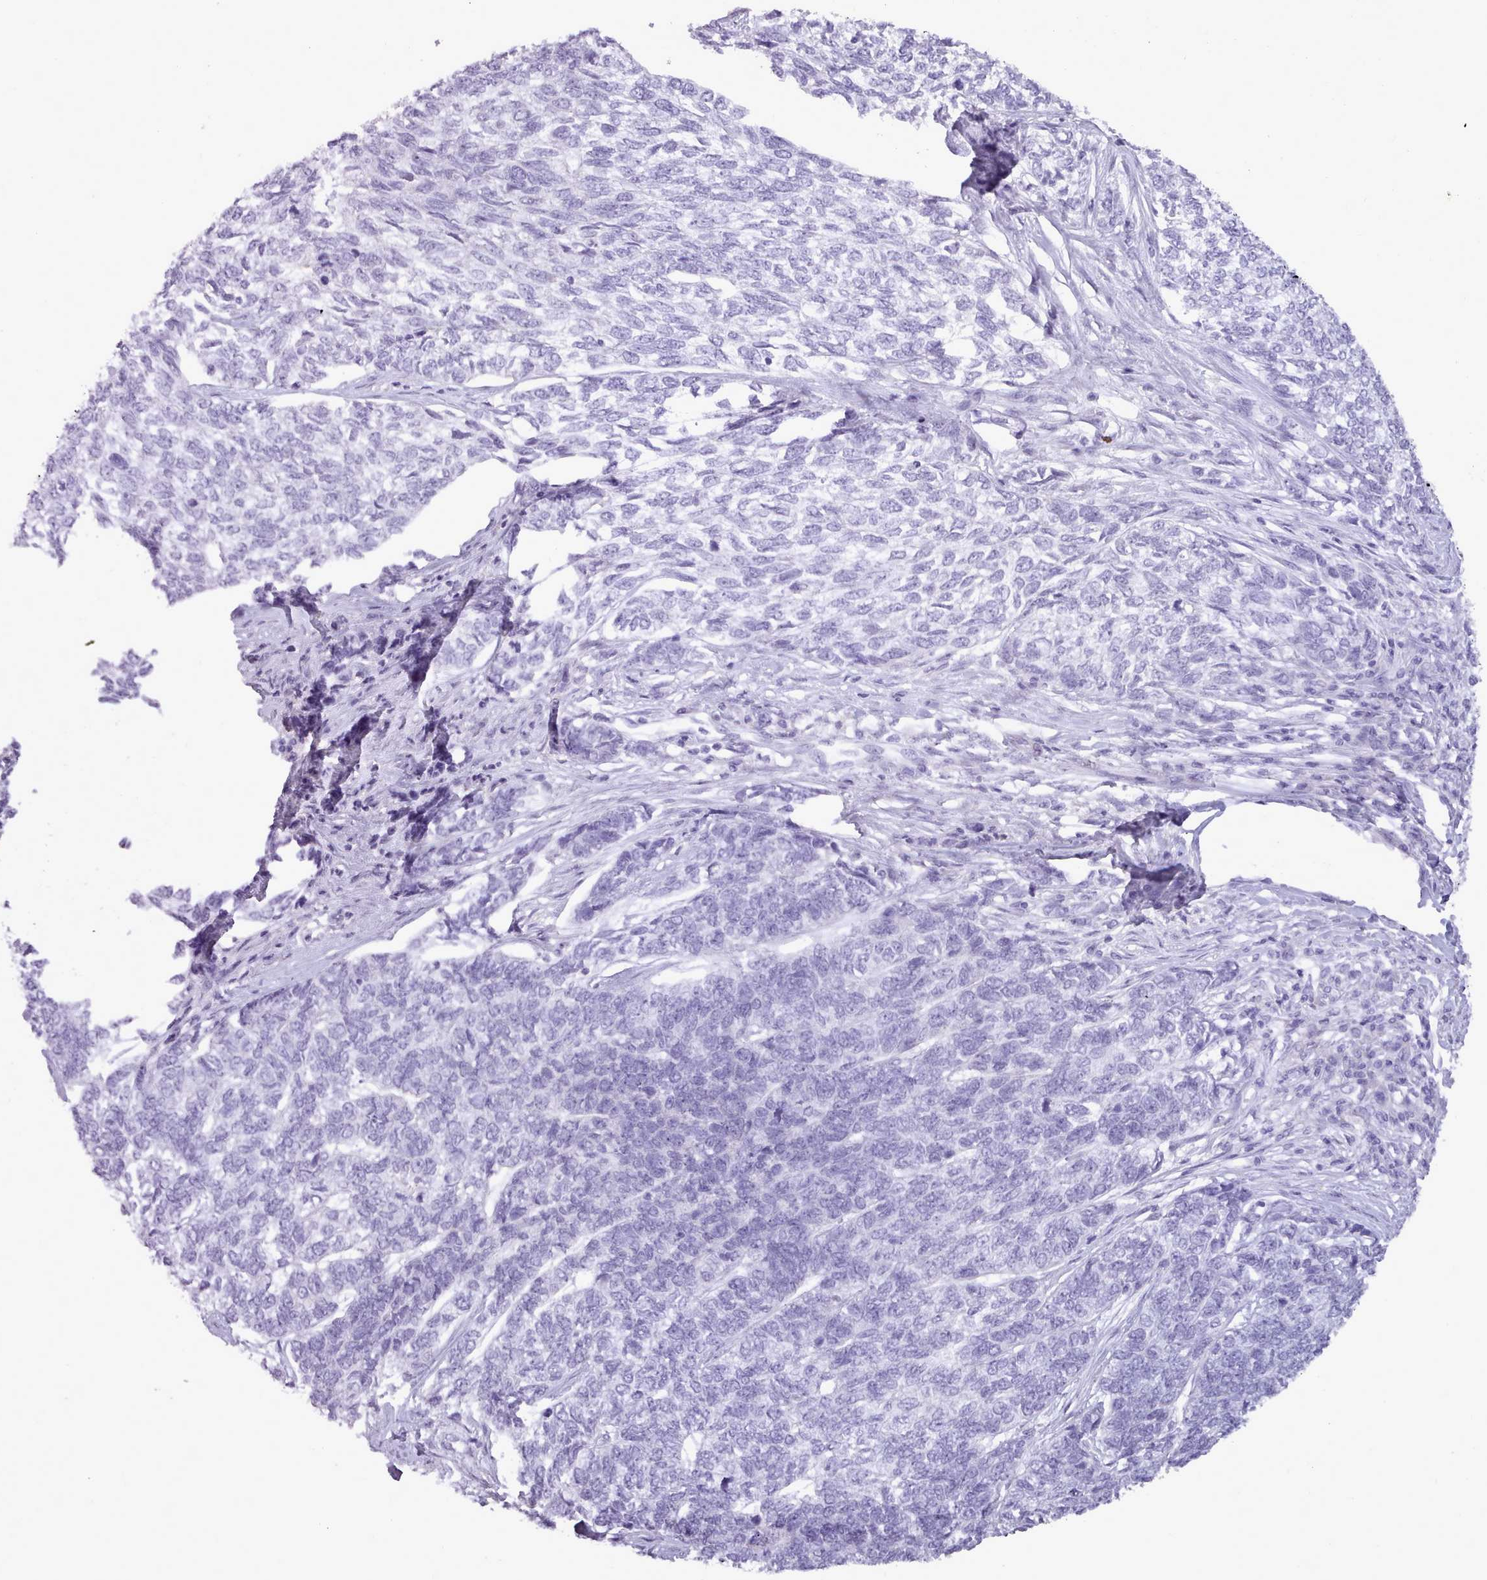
{"staining": {"intensity": "negative", "quantity": "none", "location": "none"}, "tissue": "skin cancer", "cell_type": "Tumor cells", "image_type": "cancer", "snomed": [{"axis": "morphology", "description": "Basal cell carcinoma"}, {"axis": "topography", "description": "Skin"}], "caption": "Immunohistochemical staining of skin cancer displays no significant positivity in tumor cells.", "gene": "BDKRB2", "patient": {"sex": "female", "age": 65}}